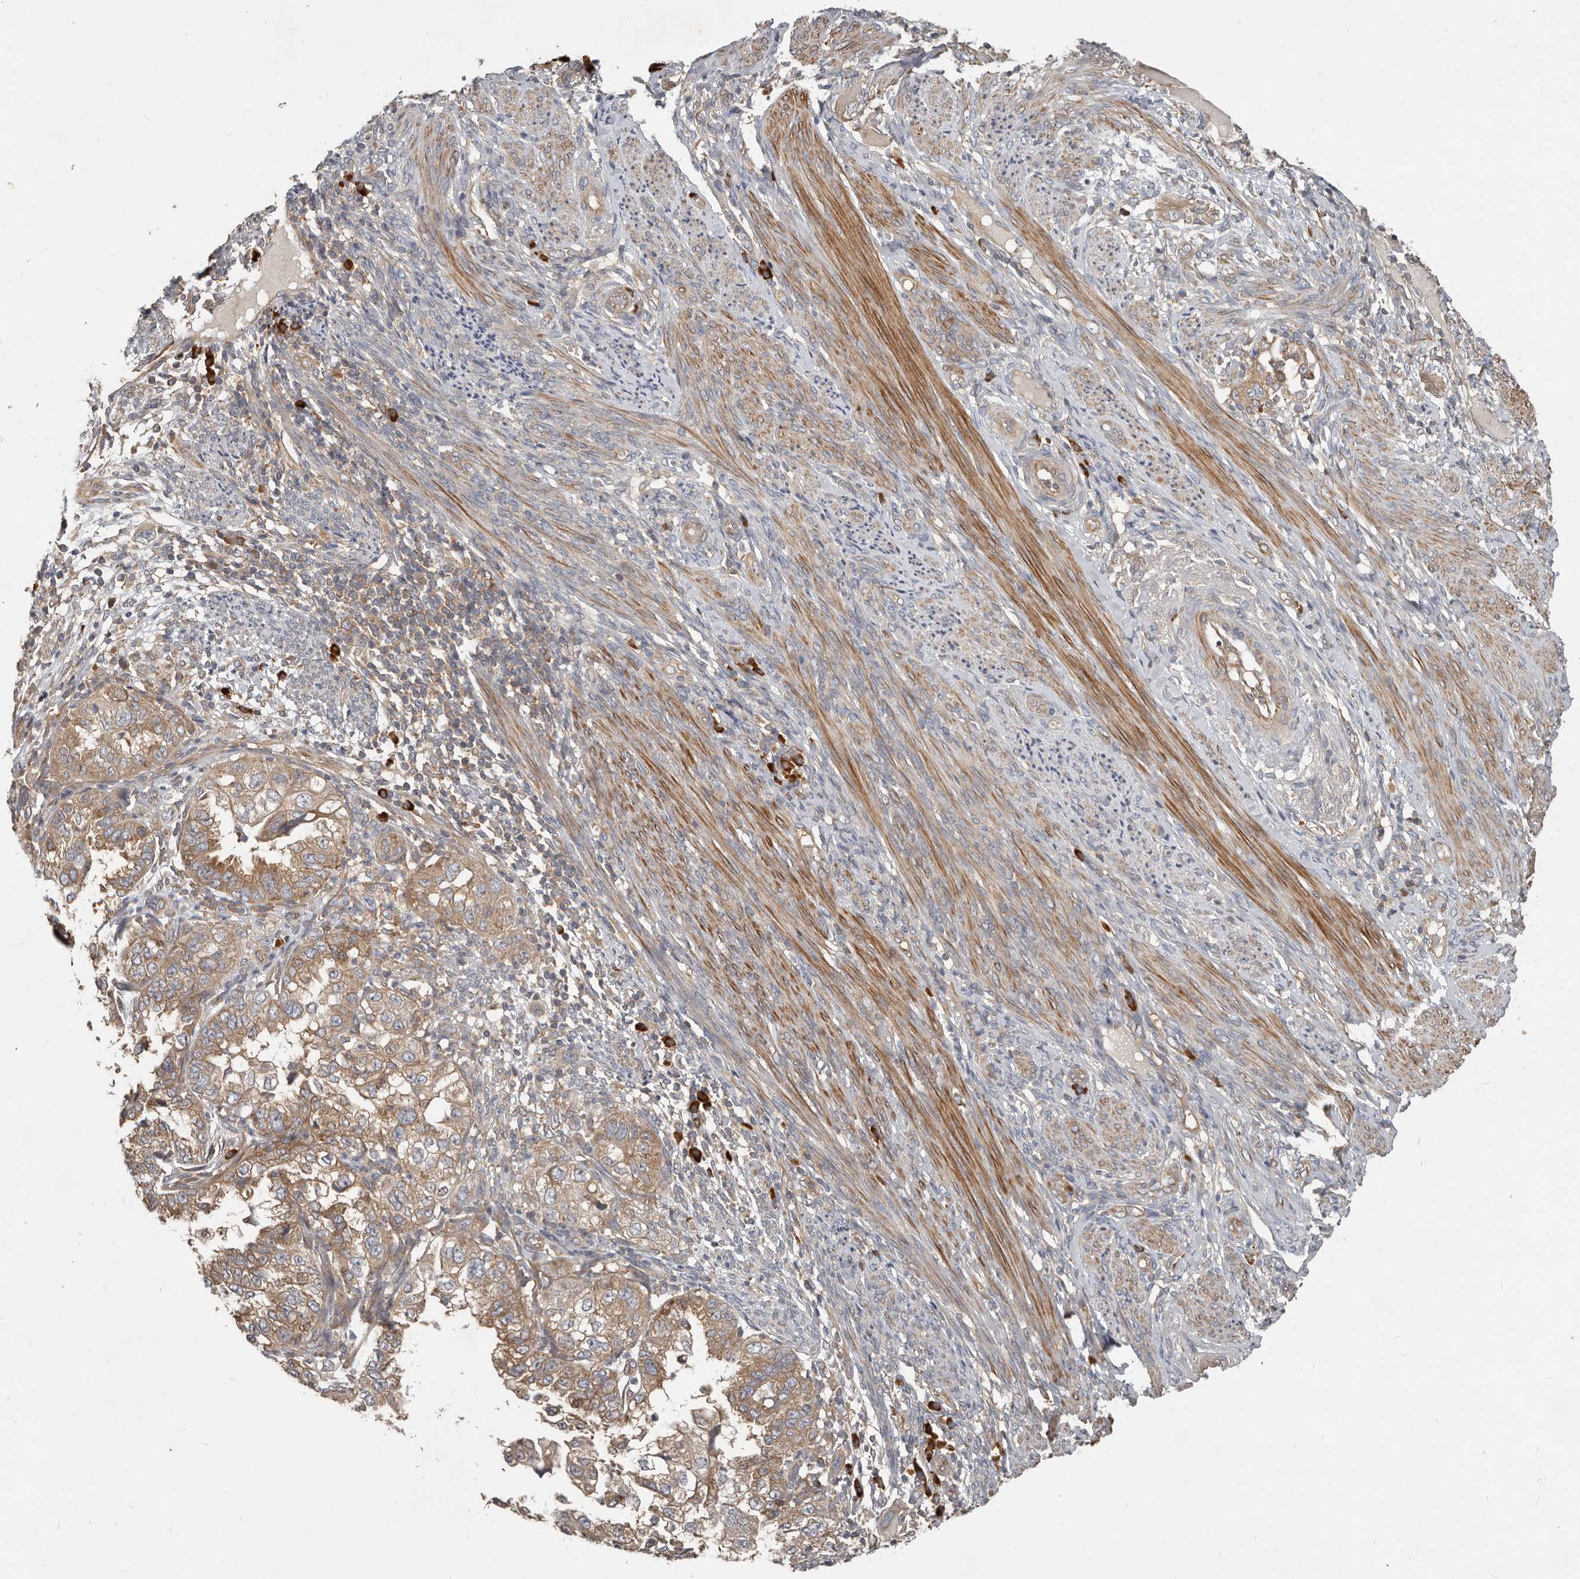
{"staining": {"intensity": "moderate", "quantity": ">75%", "location": "cytoplasmic/membranous"}, "tissue": "endometrial cancer", "cell_type": "Tumor cells", "image_type": "cancer", "snomed": [{"axis": "morphology", "description": "Adenocarcinoma, NOS"}, {"axis": "topography", "description": "Endometrium"}], "caption": "Moderate cytoplasmic/membranous protein positivity is seen in approximately >75% of tumor cells in endometrial adenocarcinoma.", "gene": "AKNAD1", "patient": {"sex": "female", "age": 85}}